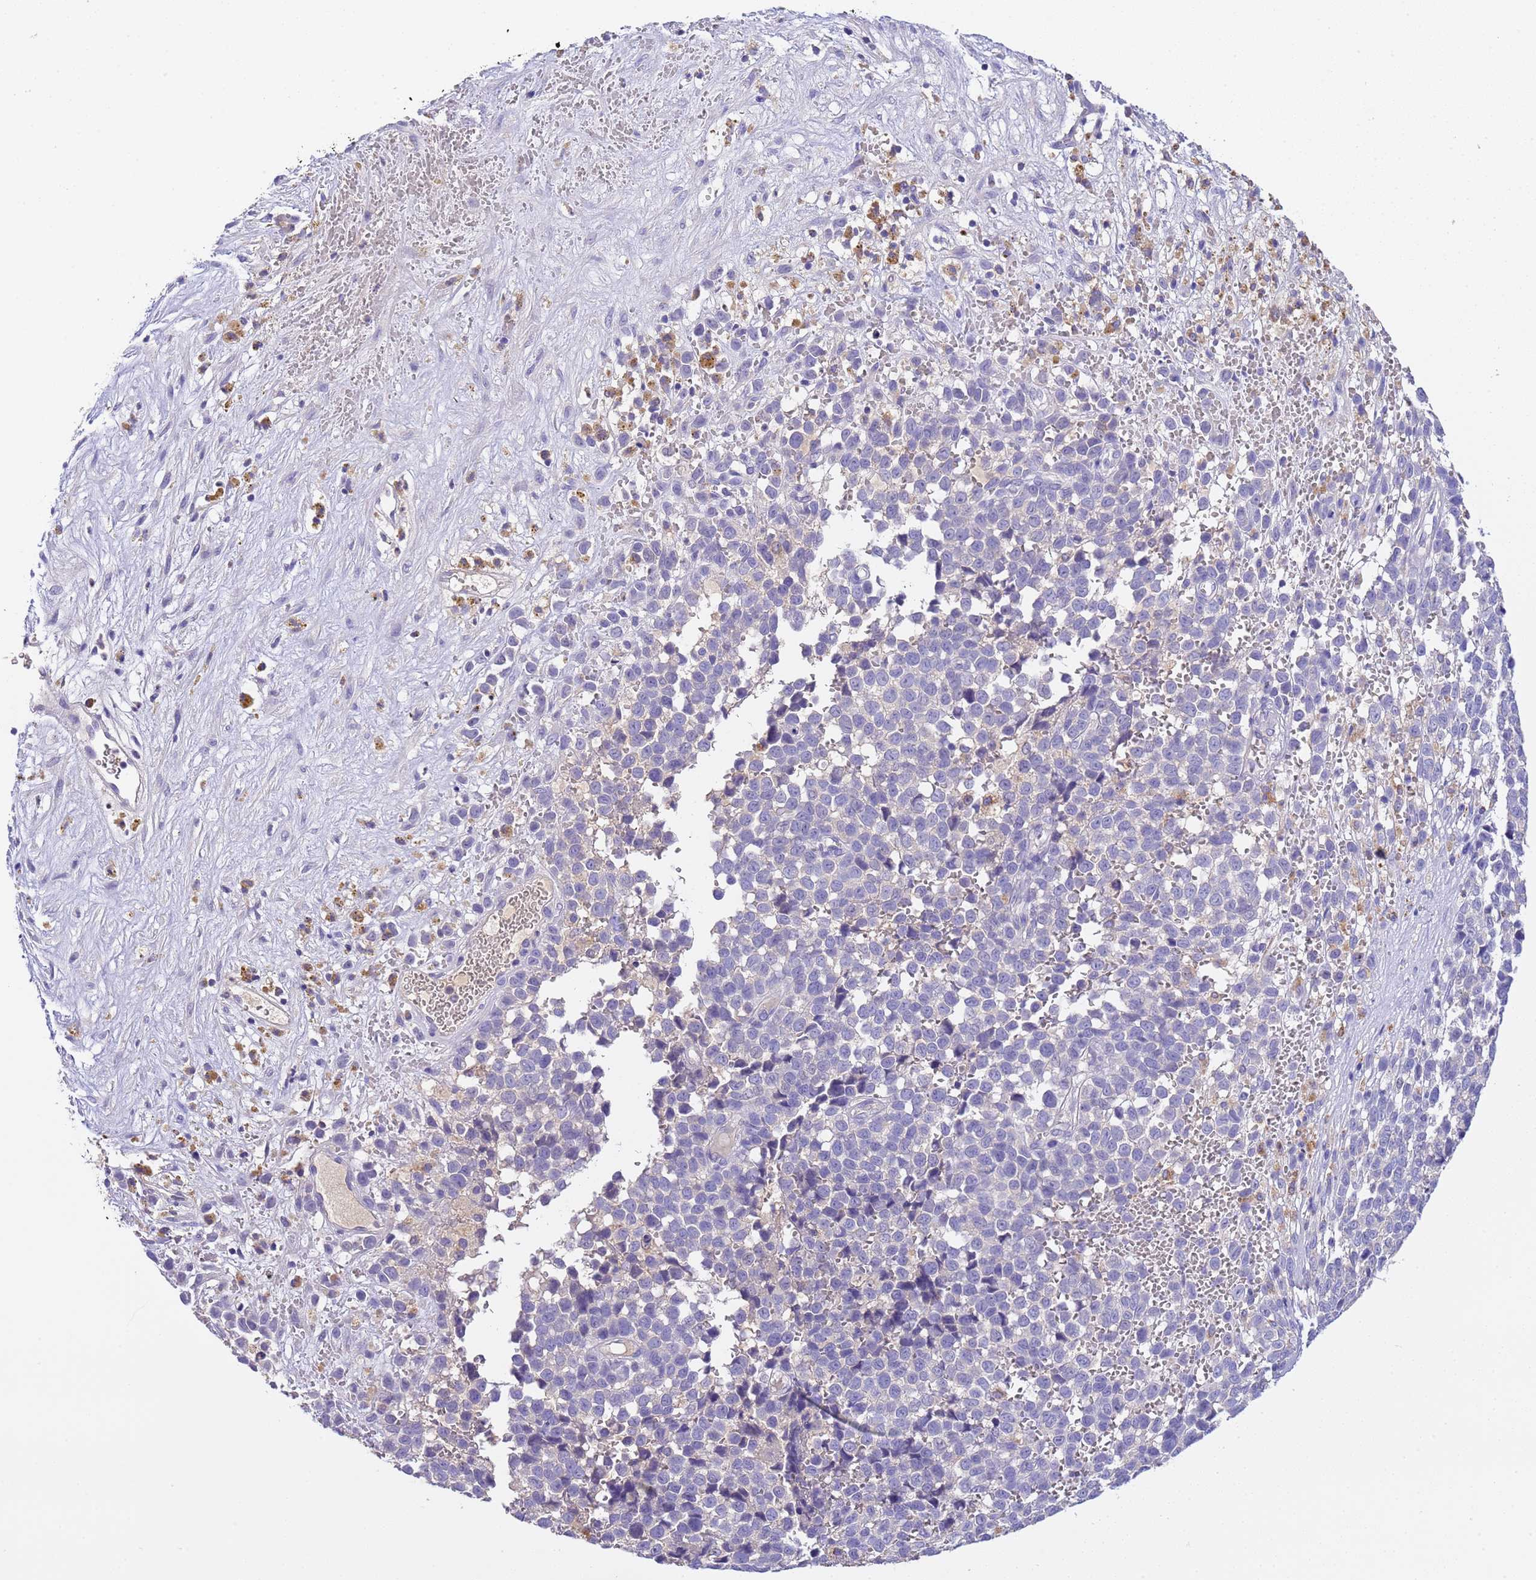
{"staining": {"intensity": "negative", "quantity": "none", "location": "none"}, "tissue": "melanoma", "cell_type": "Tumor cells", "image_type": "cancer", "snomed": [{"axis": "morphology", "description": "Malignant melanoma, NOS"}, {"axis": "topography", "description": "Nose, NOS"}], "caption": "DAB immunohistochemical staining of malignant melanoma reveals no significant positivity in tumor cells. Nuclei are stained in blue.", "gene": "SLC24A3", "patient": {"sex": "female", "age": 48}}